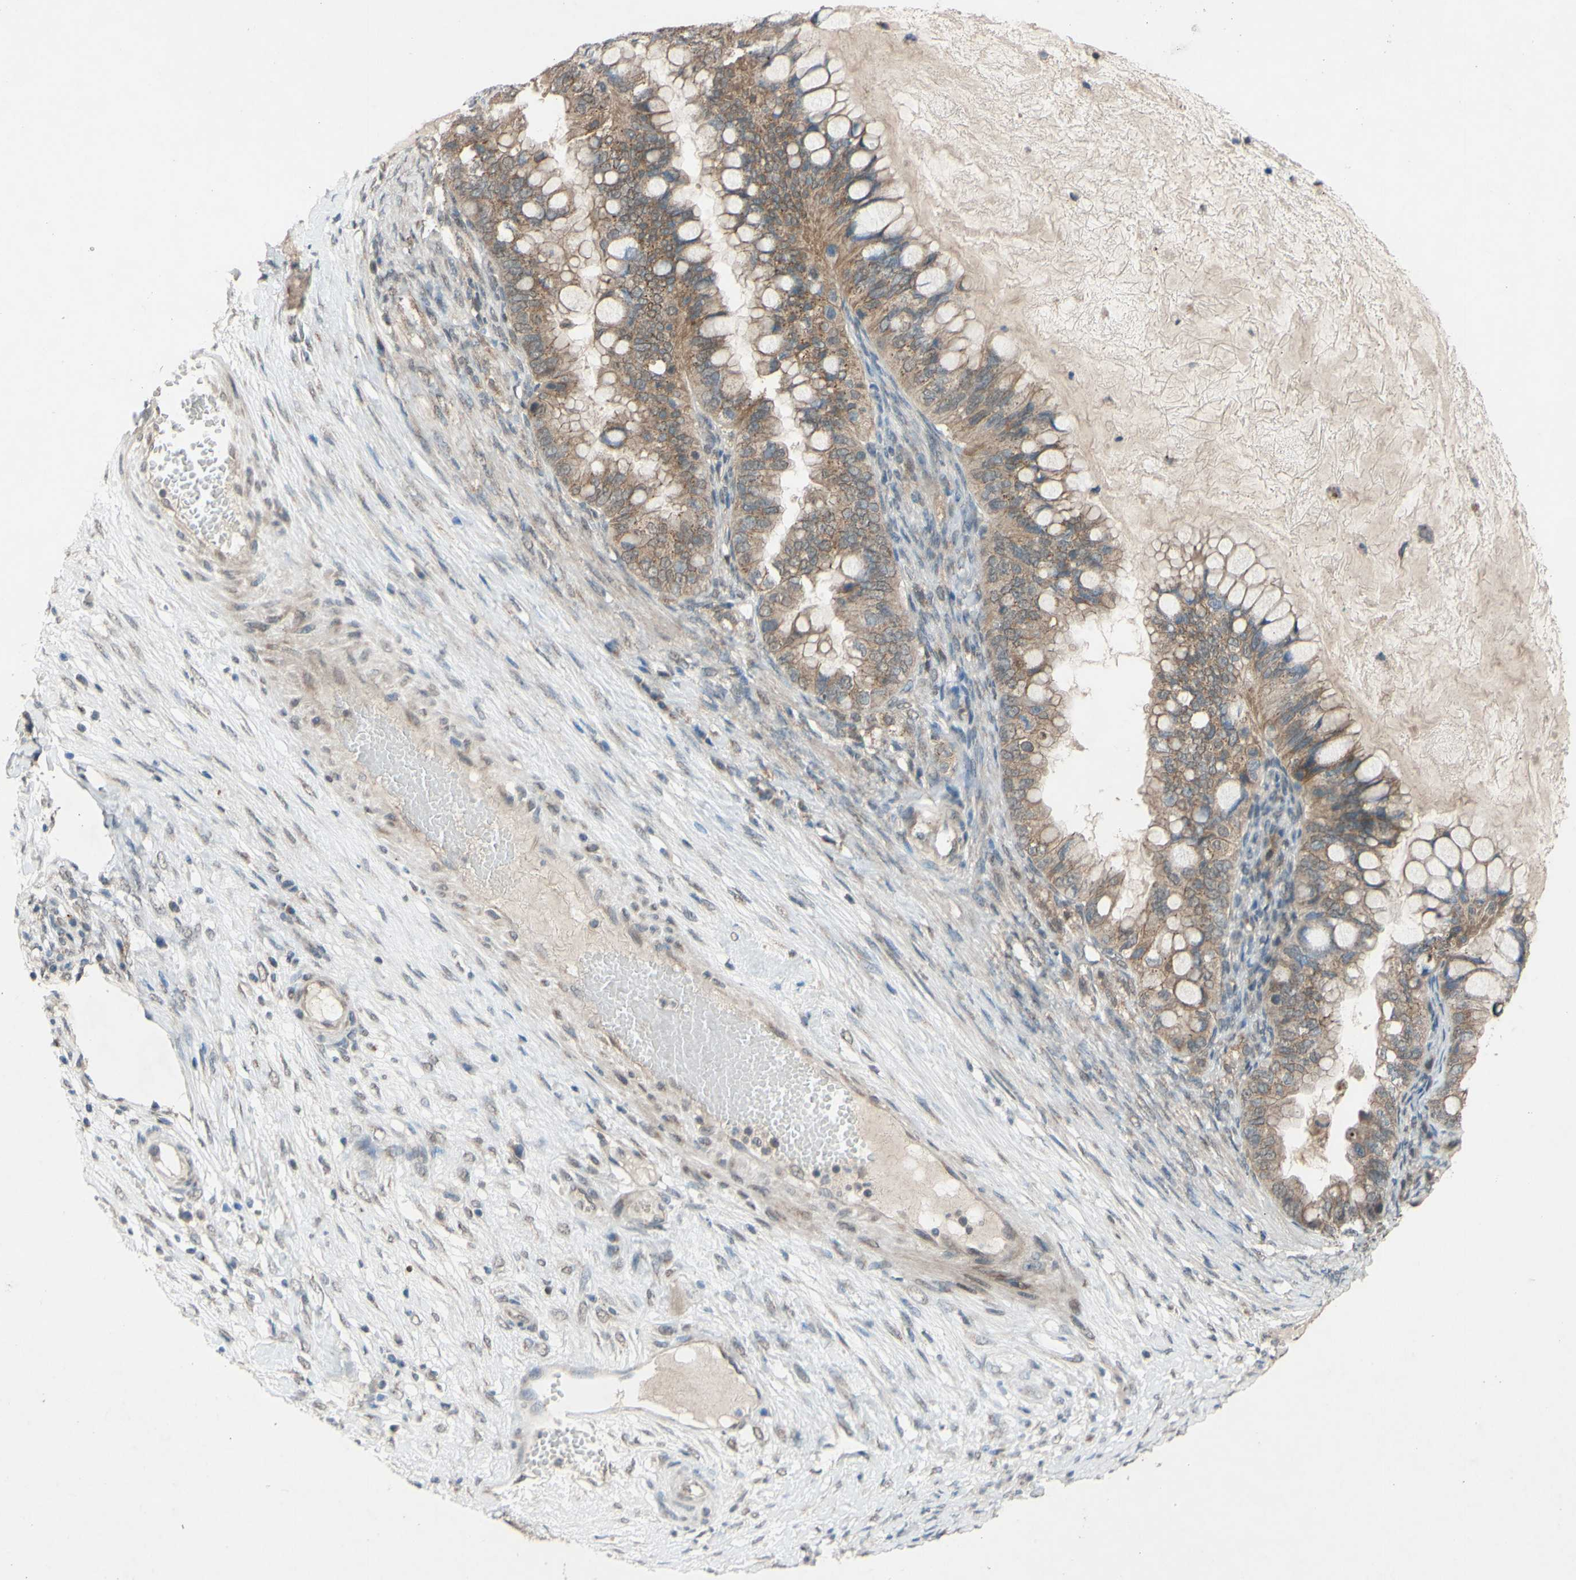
{"staining": {"intensity": "moderate", "quantity": ">75%", "location": "cytoplasmic/membranous"}, "tissue": "ovarian cancer", "cell_type": "Tumor cells", "image_type": "cancer", "snomed": [{"axis": "morphology", "description": "Cystadenocarcinoma, mucinous, NOS"}, {"axis": "topography", "description": "Ovary"}], "caption": "A brown stain labels moderate cytoplasmic/membranous staining of a protein in ovarian cancer tumor cells.", "gene": "CDCP1", "patient": {"sex": "female", "age": 80}}